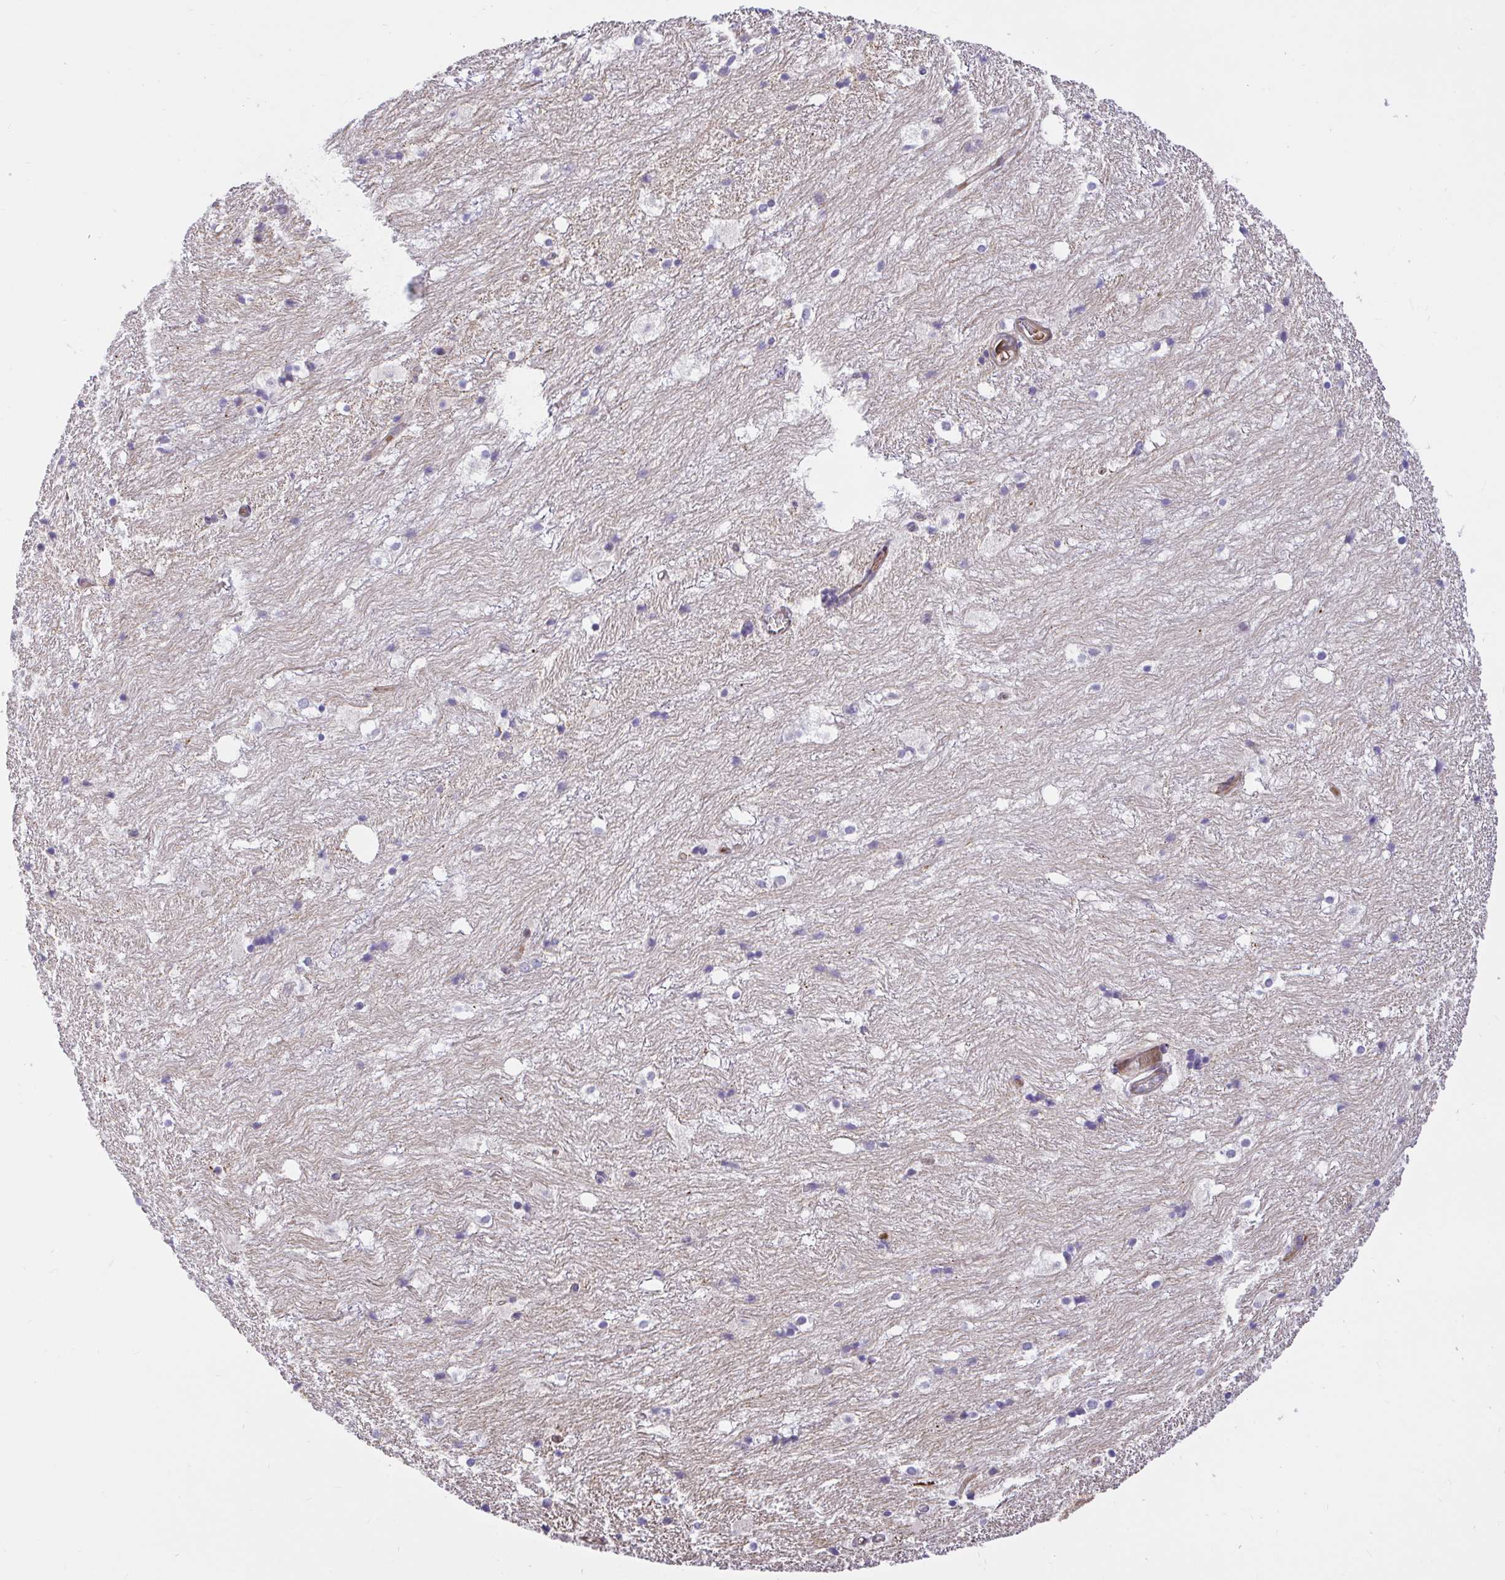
{"staining": {"intensity": "negative", "quantity": "none", "location": "none"}, "tissue": "hippocampus", "cell_type": "Glial cells", "image_type": "normal", "snomed": [{"axis": "morphology", "description": "Normal tissue, NOS"}, {"axis": "topography", "description": "Hippocampus"}], "caption": "Immunohistochemistry (IHC) histopathology image of normal hippocampus: human hippocampus stained with DAB exhibits no significant protein staining in glial cells. (Stains: DAB (3,3'-diaminobenzidine) IHC with hematoxylin counter stain, Microscopy: brightfield microscopy at high magnification).", "gene": "TRIM55", "patient": {"sex": "female", "age": 52}}